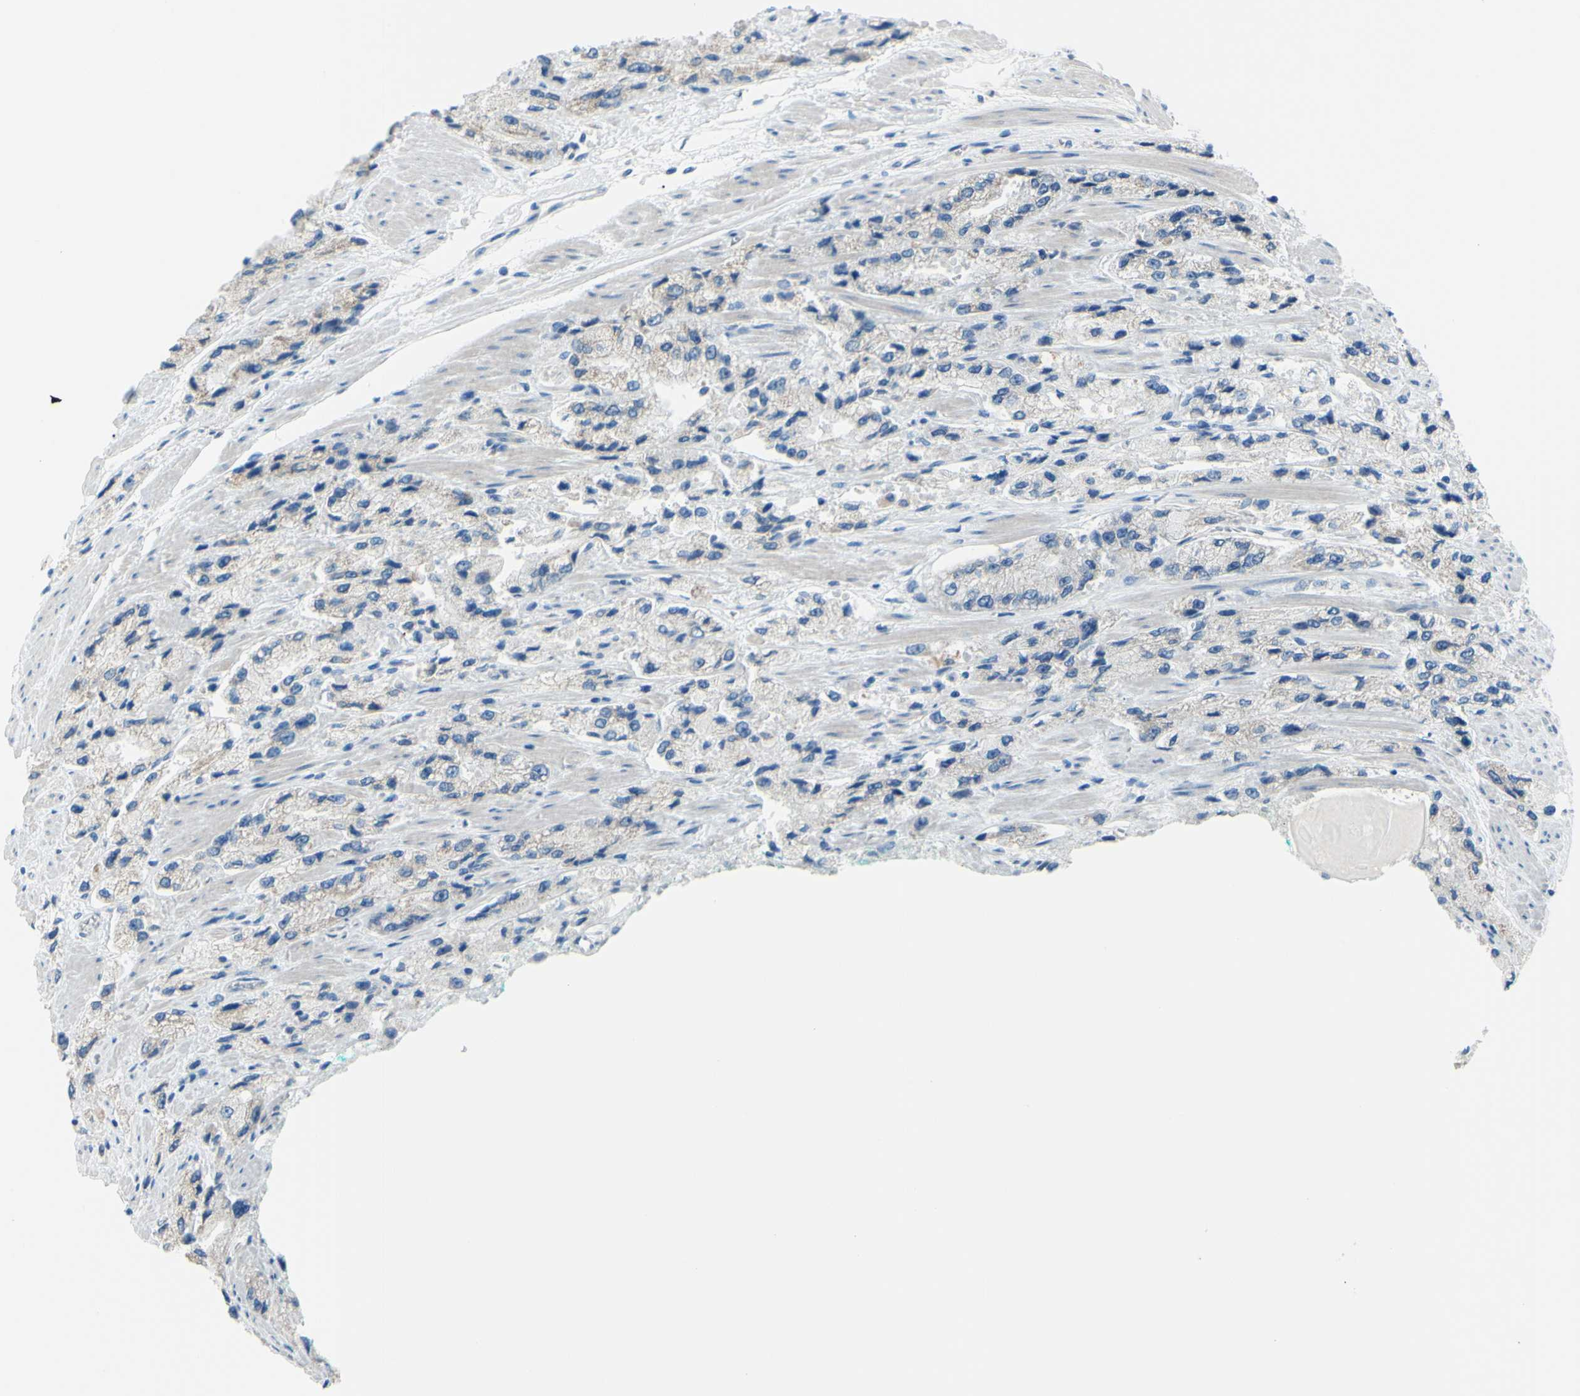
{"staining": {"intensity": "weak", "quantity": ">75%", "location": "cytoplasmic/membranous"}, "tissue": "prostate cancer", "cell_type": "Tumor cells", "image_type": "cancer", "snomed": [{"axis": "morphology", "description": "Adenocarcinoma, High grade"}, {"axis": "topography", "description": "Prostate"}], "caption": "Adenocarcinoma (high-grade) (prostate) was stained to show a protein in brown. There is low levels of weak cytoplasmic/membranous staining in about >75% of tumor cells. The staining is performed using DAB (3,3'-diaminobenzidine) brown chromogen to label protein expression. The nuclei are counter-stained blue using hematoxylin.", "gene": "SLC1A2", "patient": {"sex": "male", "age": 58}}